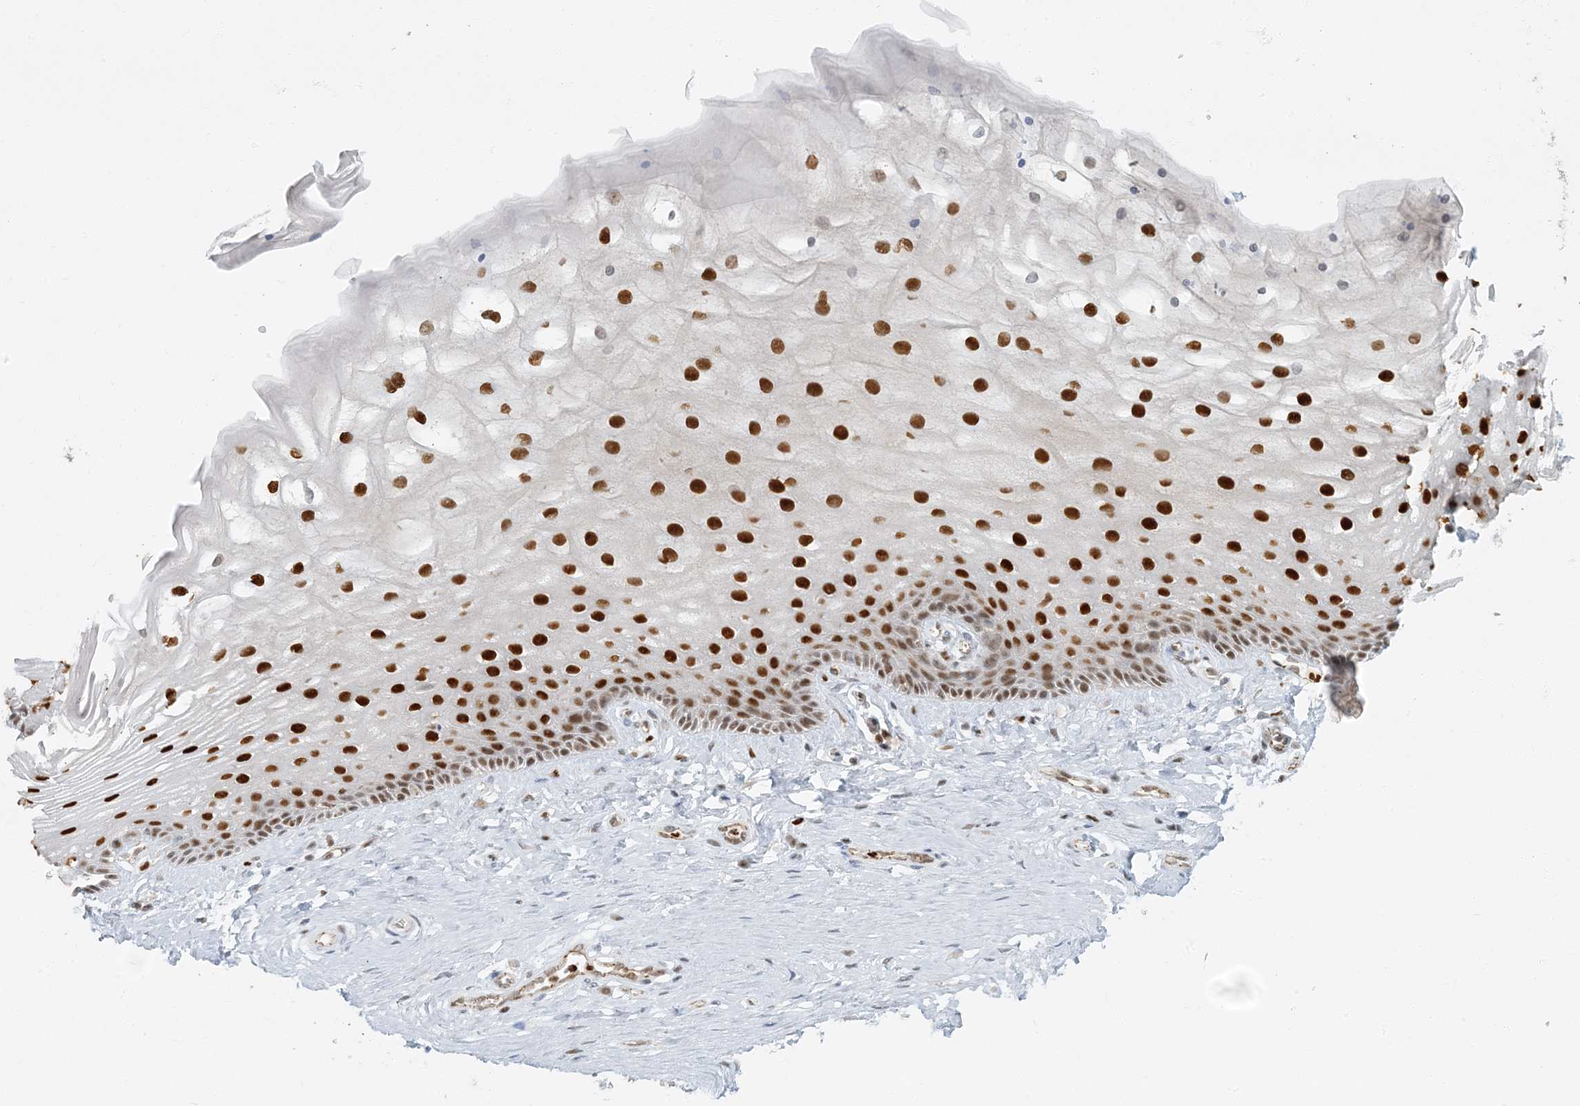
{"staining": {"intensity": "strong", "quantity": "25%-75%", "location": "nuclear"}, "tissue": "vagina", "cell_type": "Squamous epithelial cells", "image_type": "normal", "snomed": [{"axis": "morphology", "description": "Normal tissue, NOS"}, {"axis": "topography", "description": "Vagina"}], "caption": "Strong nuclear expression for a protein is identified in approximately 25%-75% of squamous epithelial cells of unremarkable vagina using IHC.", "gene": "AK9", "patient": {"sex": "female", "age": 46}}